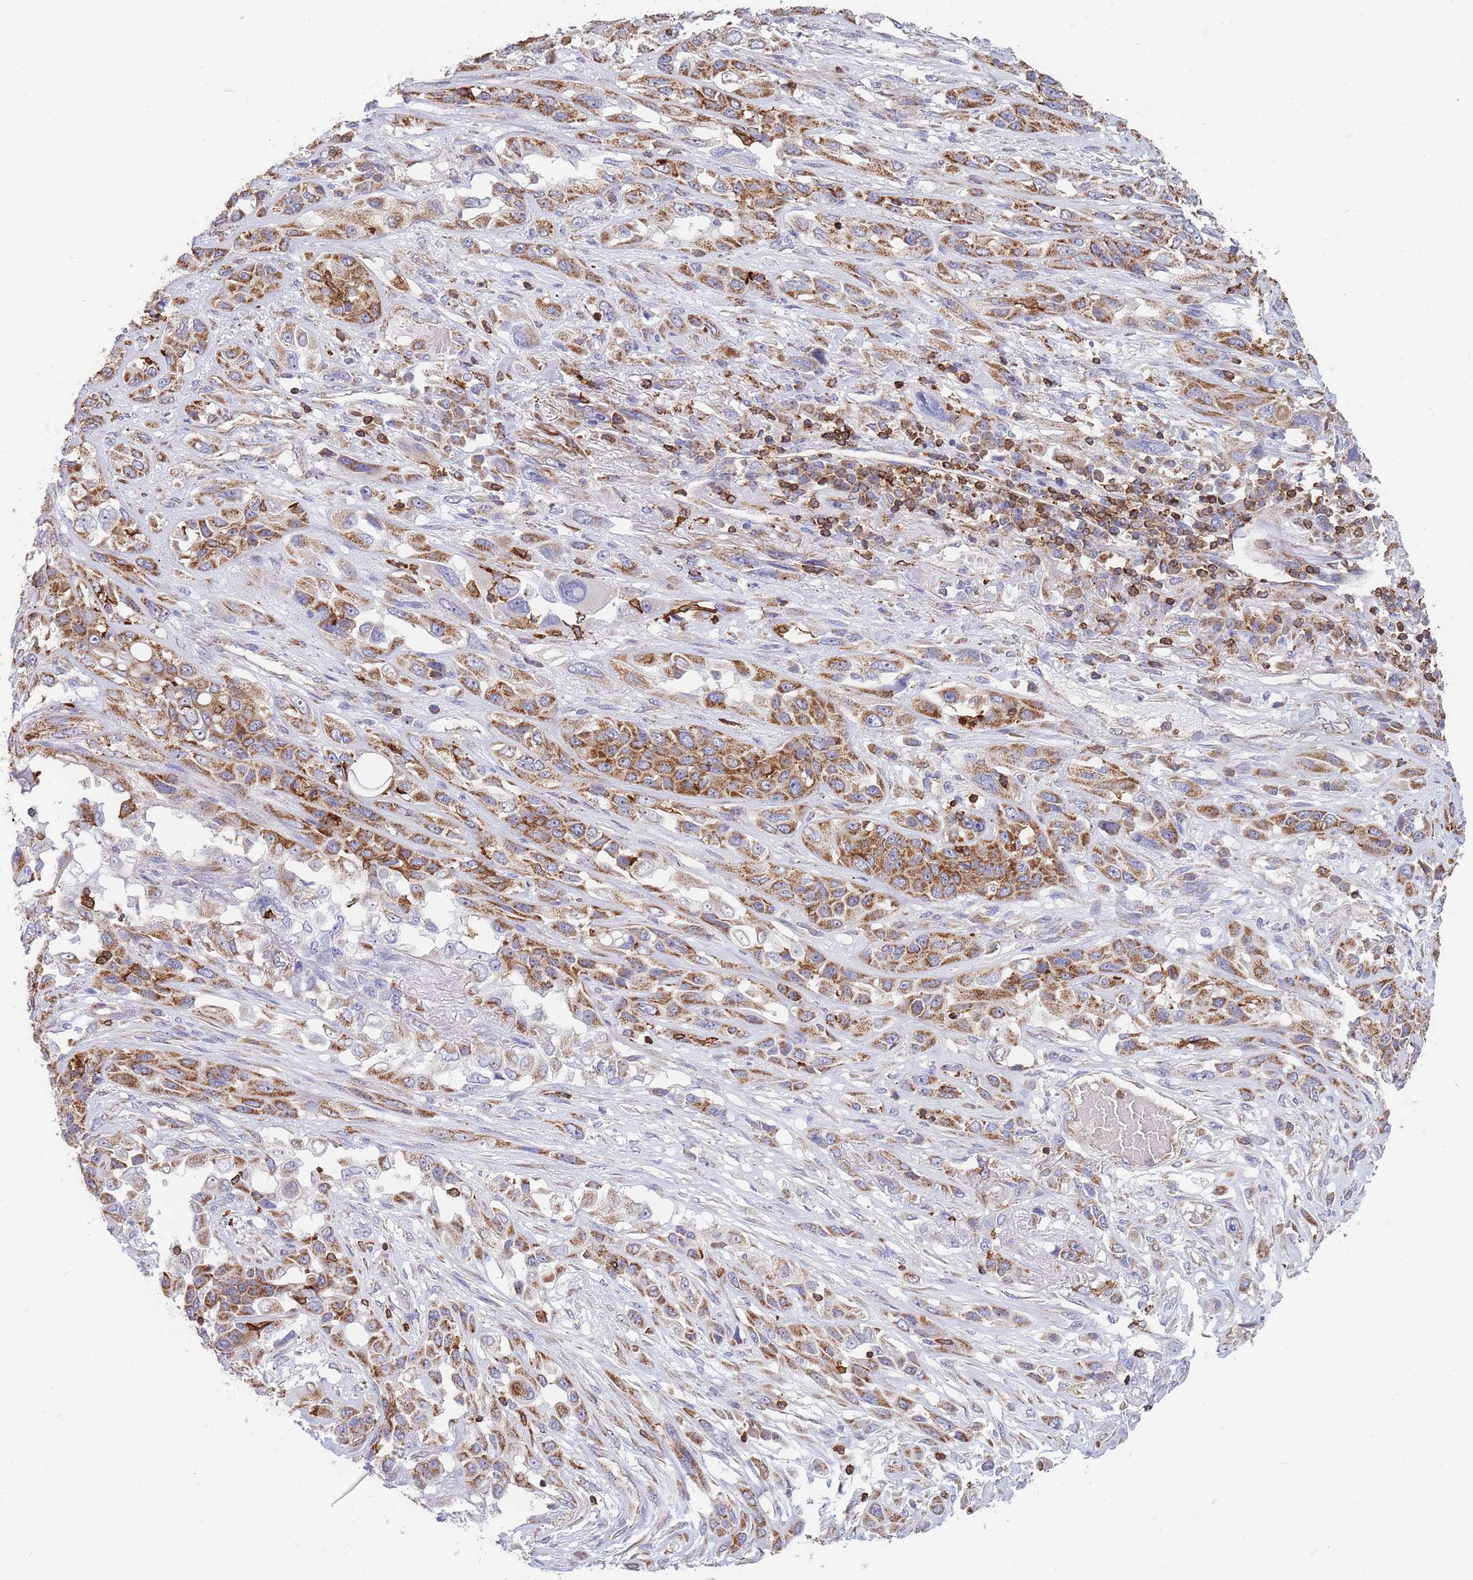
{"staining": {"intensity": "moderate", "quantity": ">75%", "location": "cytoplasmic/membranous"}, "tissue": "lung cancer", "cell_type": "Tumor cells", "image_type": "cancer", "snomed": [{"axis": "morphology", "description": "Squamous cell carcinoma, NOS"}, {"axis": "topography", "description": "Lung"}], "caption": "Lung cancer (squamous cell carcinoma) tissue shows moderate cytoplasmic/membranous expression in about >75% of tumor cells", "gene": "MRPL54", "patient": {"sex": "female", "age": 70}}